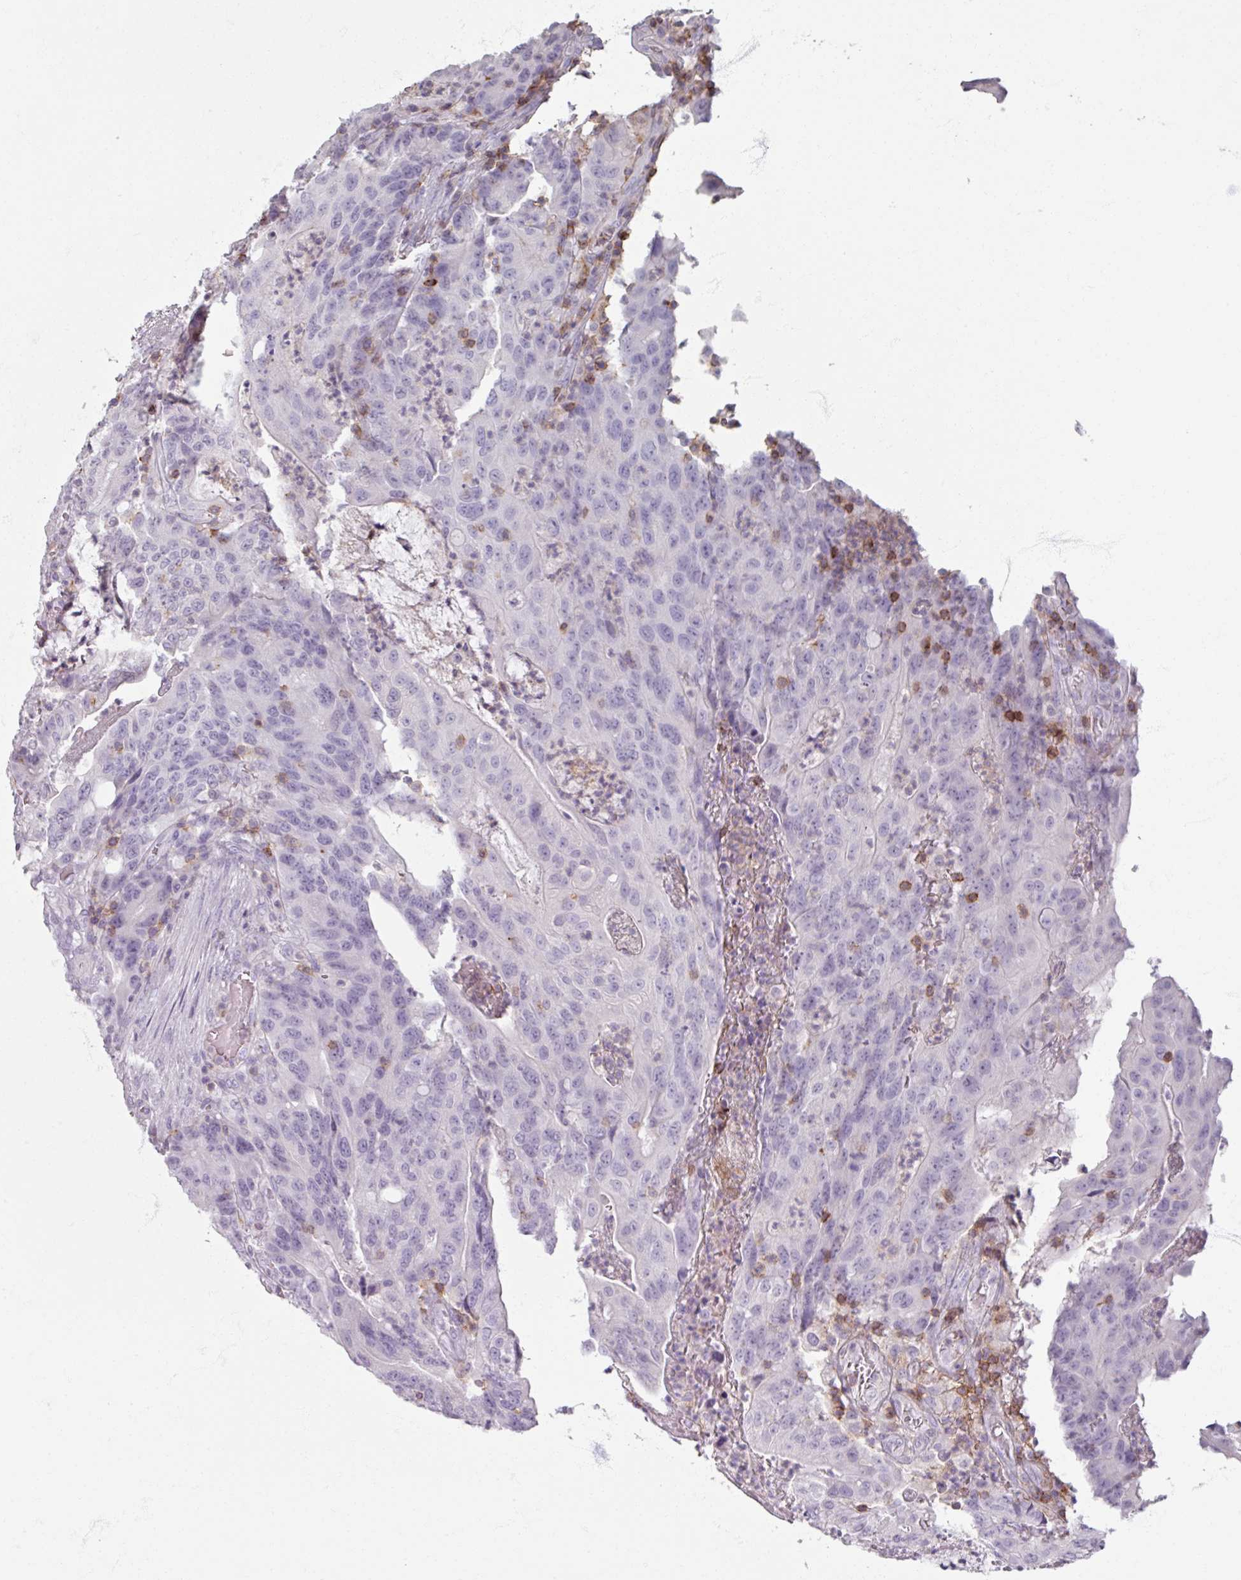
{"staining": {"intensity": "negative", "quantity": "none", "location": "none"}, "tissue": "colorectal cancer", "cell_type": "Tumor cells", "image_type": "cancer", "snomed": [{"axis": "morphology", "description": "Adenocarcinoma, NOS"}, {"axis": "topography", "description": "Colon"}], "caption": "High power microscopy micrograph of an immunohistochemistry micrograph of adenocarcinoma (colorectal), revealing no significant positivity in tumor cells. (DAB (3,3'-diaminobenzidine) IHC, high magnification).", "gene": "PTPRC", "patient": {"sex": "male", "age": 83}}